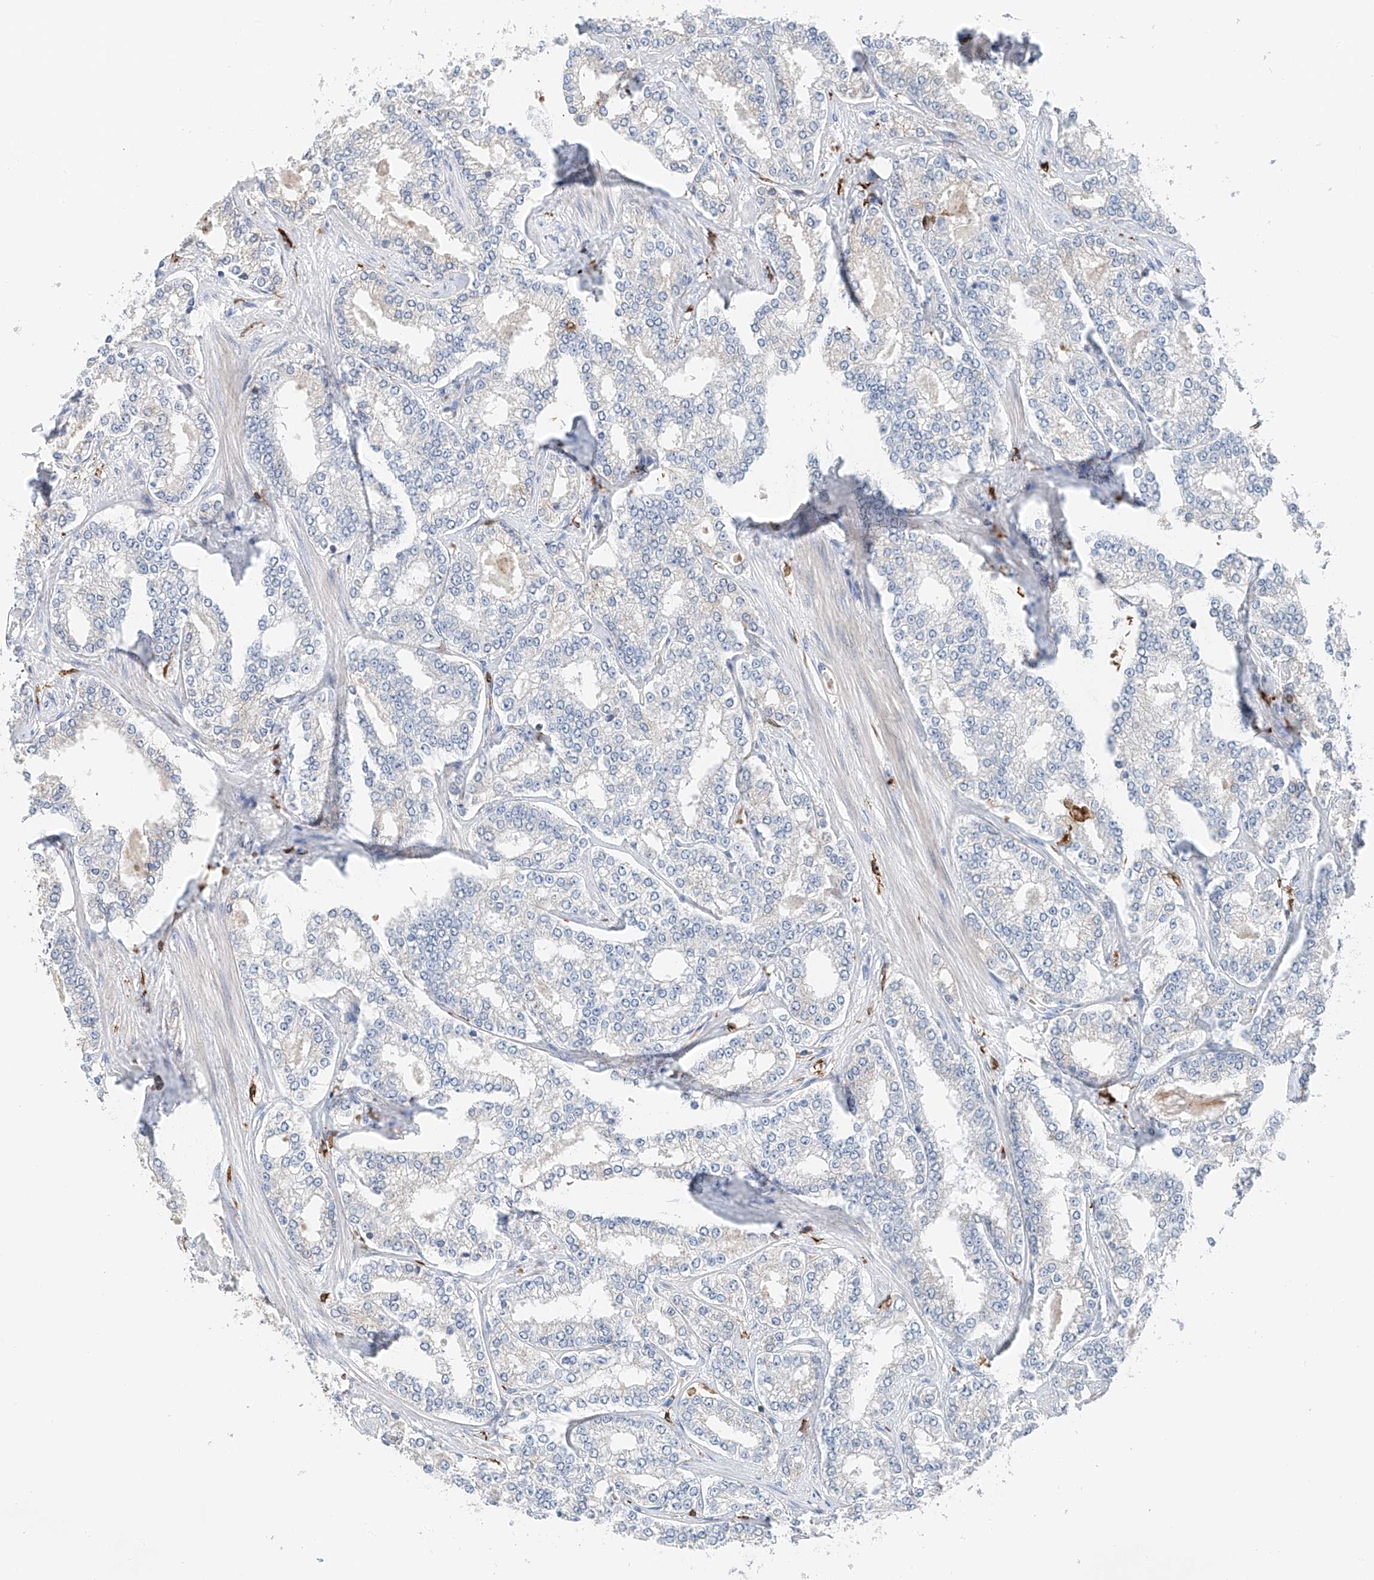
{"staining": {"intensity": "negative", "quantity": "none", "location": "none"}, "tissue": "prostate cancer", "cell_type": "Tumor cells", "image_type": "cancer", "snomed": [{"axis": "morphology", "description": "Normal tissue, NOS"}, {"axis": "morphology", "description": "Adenocarcinoma, High grade"}, {"axis": "topography", "description": "Prostate"}], "caption": "Prostate cancer stained for a protein using IHC exhibits no expression tumor cells.", "gene": "TBXAS1", "patient": {"sex": "male", "age": 83}}